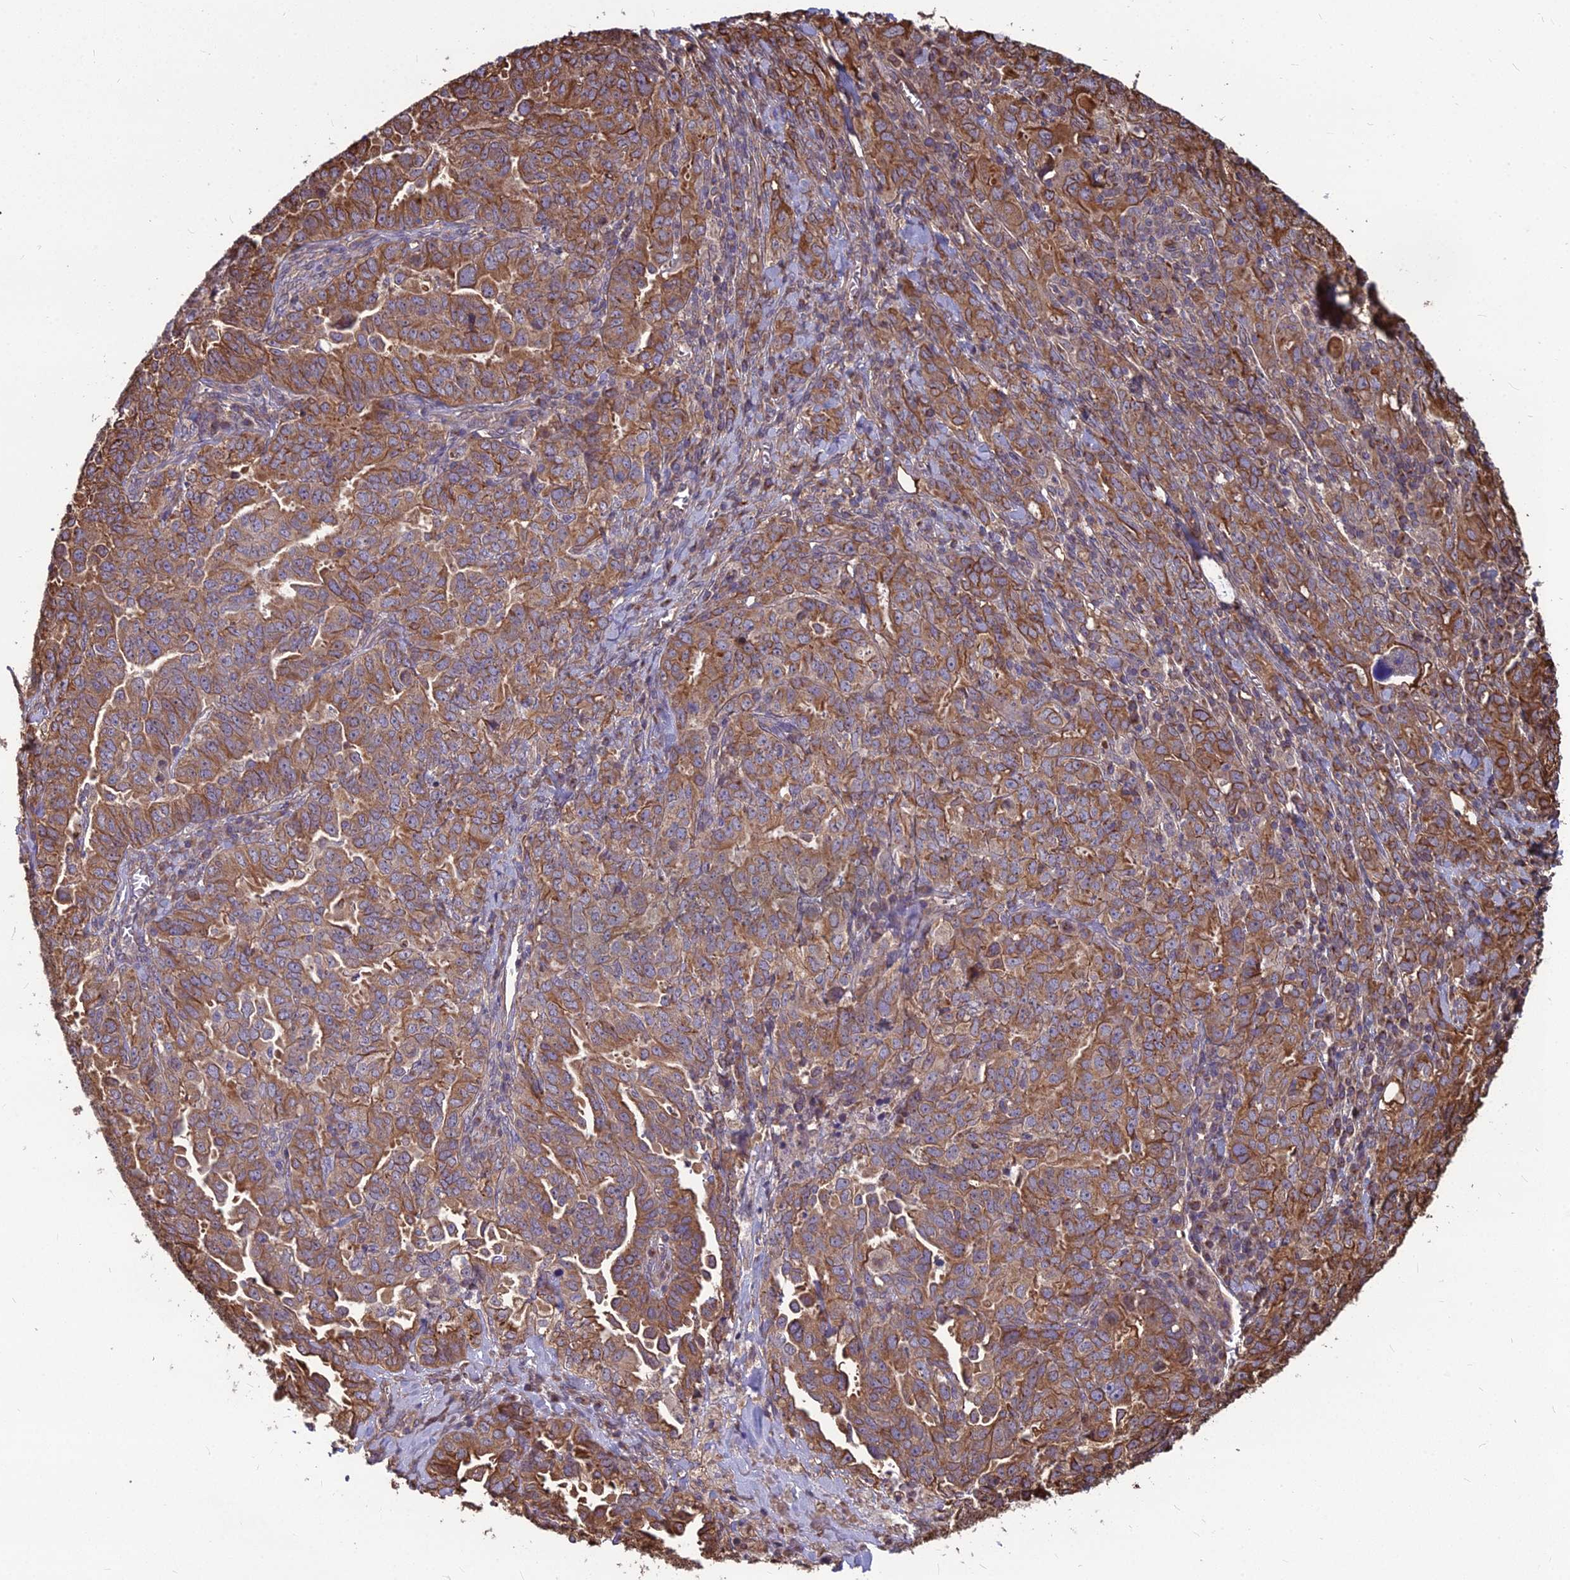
{"staining": {"intensity": "moderate", "quantity": ">75%", "location": "cytoplasmic/membranous"}, "tissue": "ovarian cancer", "cell_type": "Tumor cells", "image_type": "cancer", "snomed": [{"axis": "morphology", "description": "Carcinoma, endometroid"}, {"axis": "topography", "description": "Ovary"}], "caption": "Protein staining of endometroid carcinoma (ovarian) tissue displays moderate cytoplasmic/membranous expression in approximately >75% of tumor cells. Nuclei are stained in blue.", "gene": "LSM6", "patient": {"sex": "female", "age": 62}}